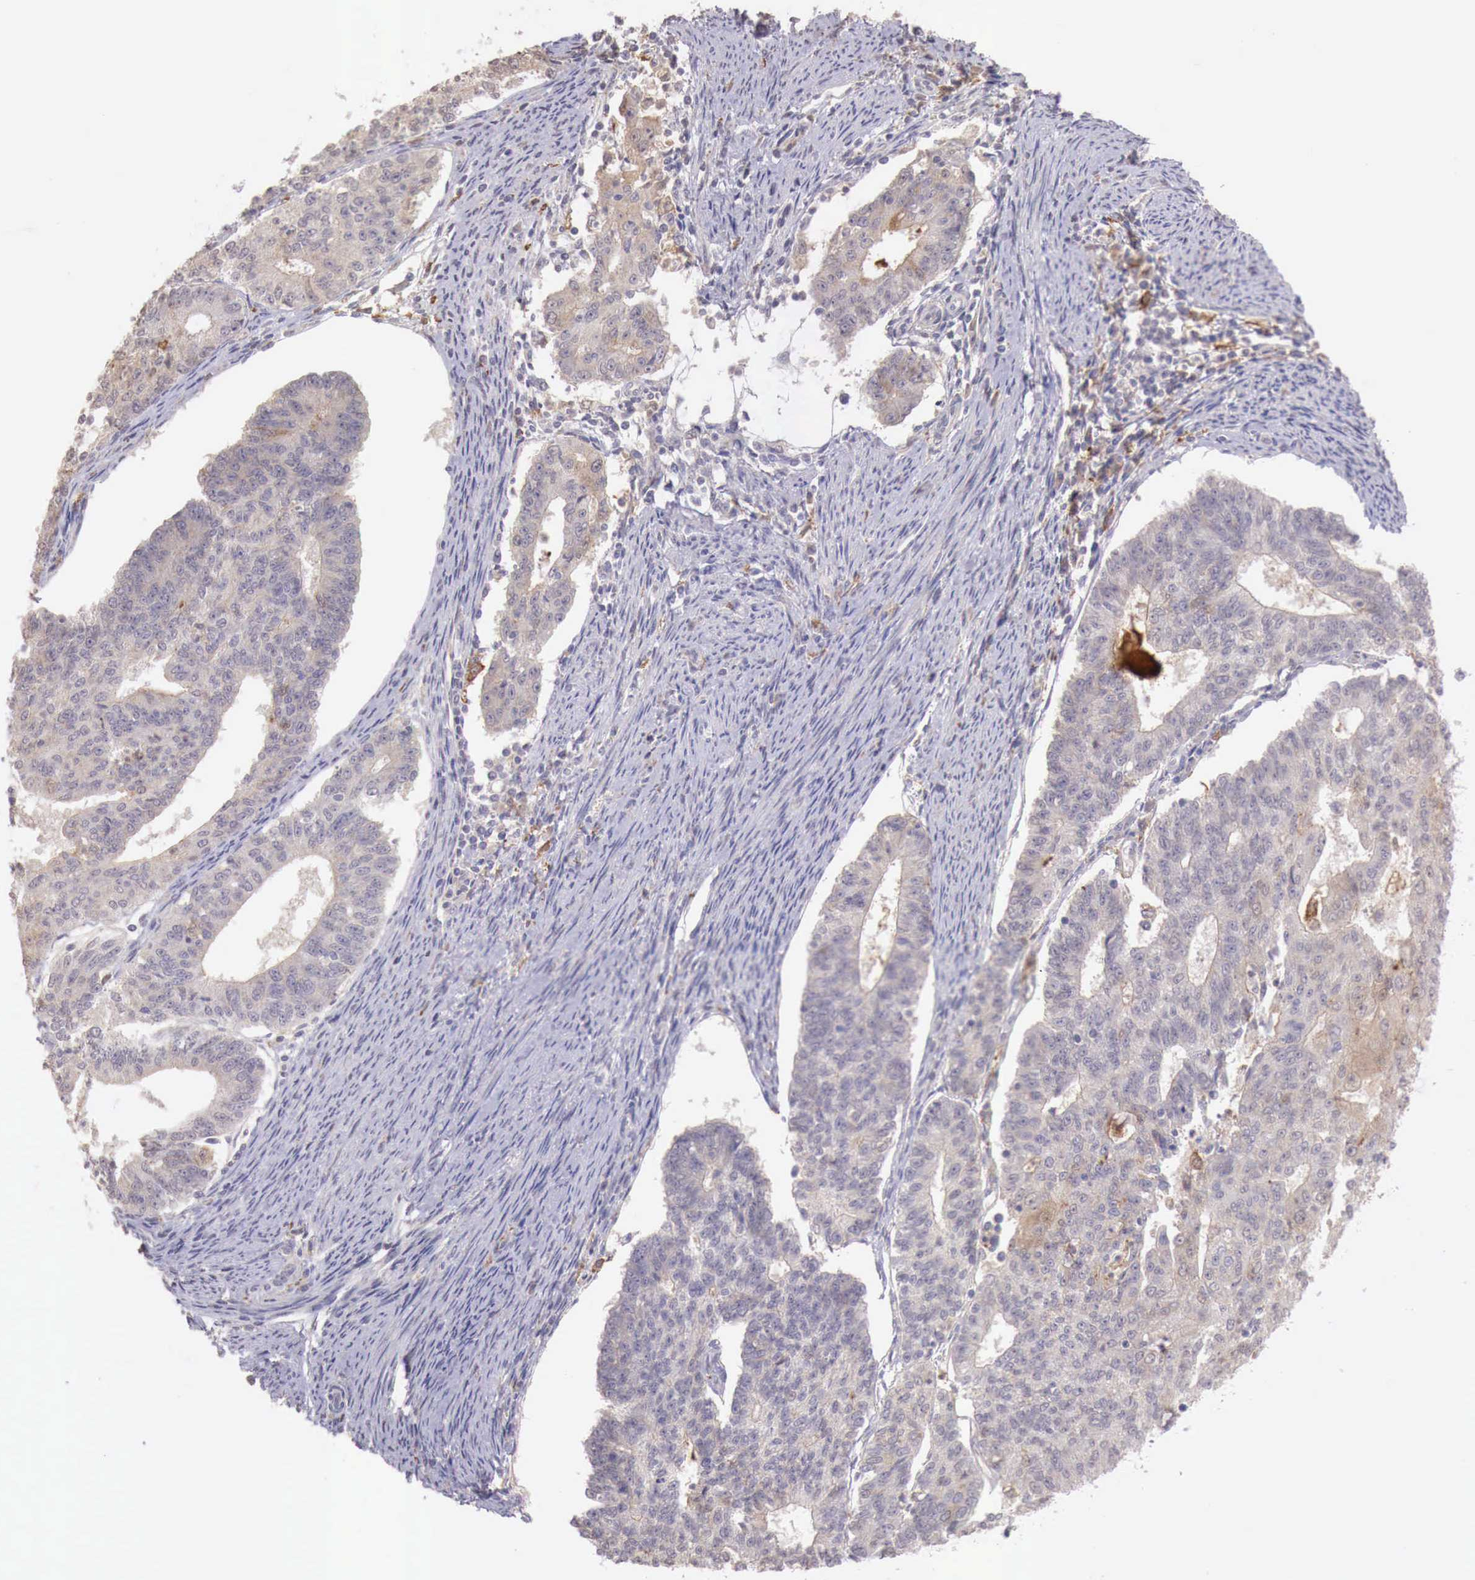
{"staining": {"intensity": "weak", "quantity": "25%-75%", "location": "cytoplasmic/membranous"}, "tissue": "endometrial cancer", "cell_type": "Tumor cells", "image_type": "cancer", "snomed": [{"axis": "morphology", "description": "Adenocarcinoma, NOS"}, {"axis": "topography", "description": "Endometrium"}], "caption": "High-magnification brightfield microscopy of endometrial cancer (adenocarcinoma) stained with DAB (3,3'-diaminobenzidine) (brown) and counterstained with hematoxylin (blue). tumor cells exhibit weak cytoplasmic/membranous positivity is present in approximately25%-75% of cells.", "gene": "CHRDL1", "patient": {"sex": "female", "age": 56}}